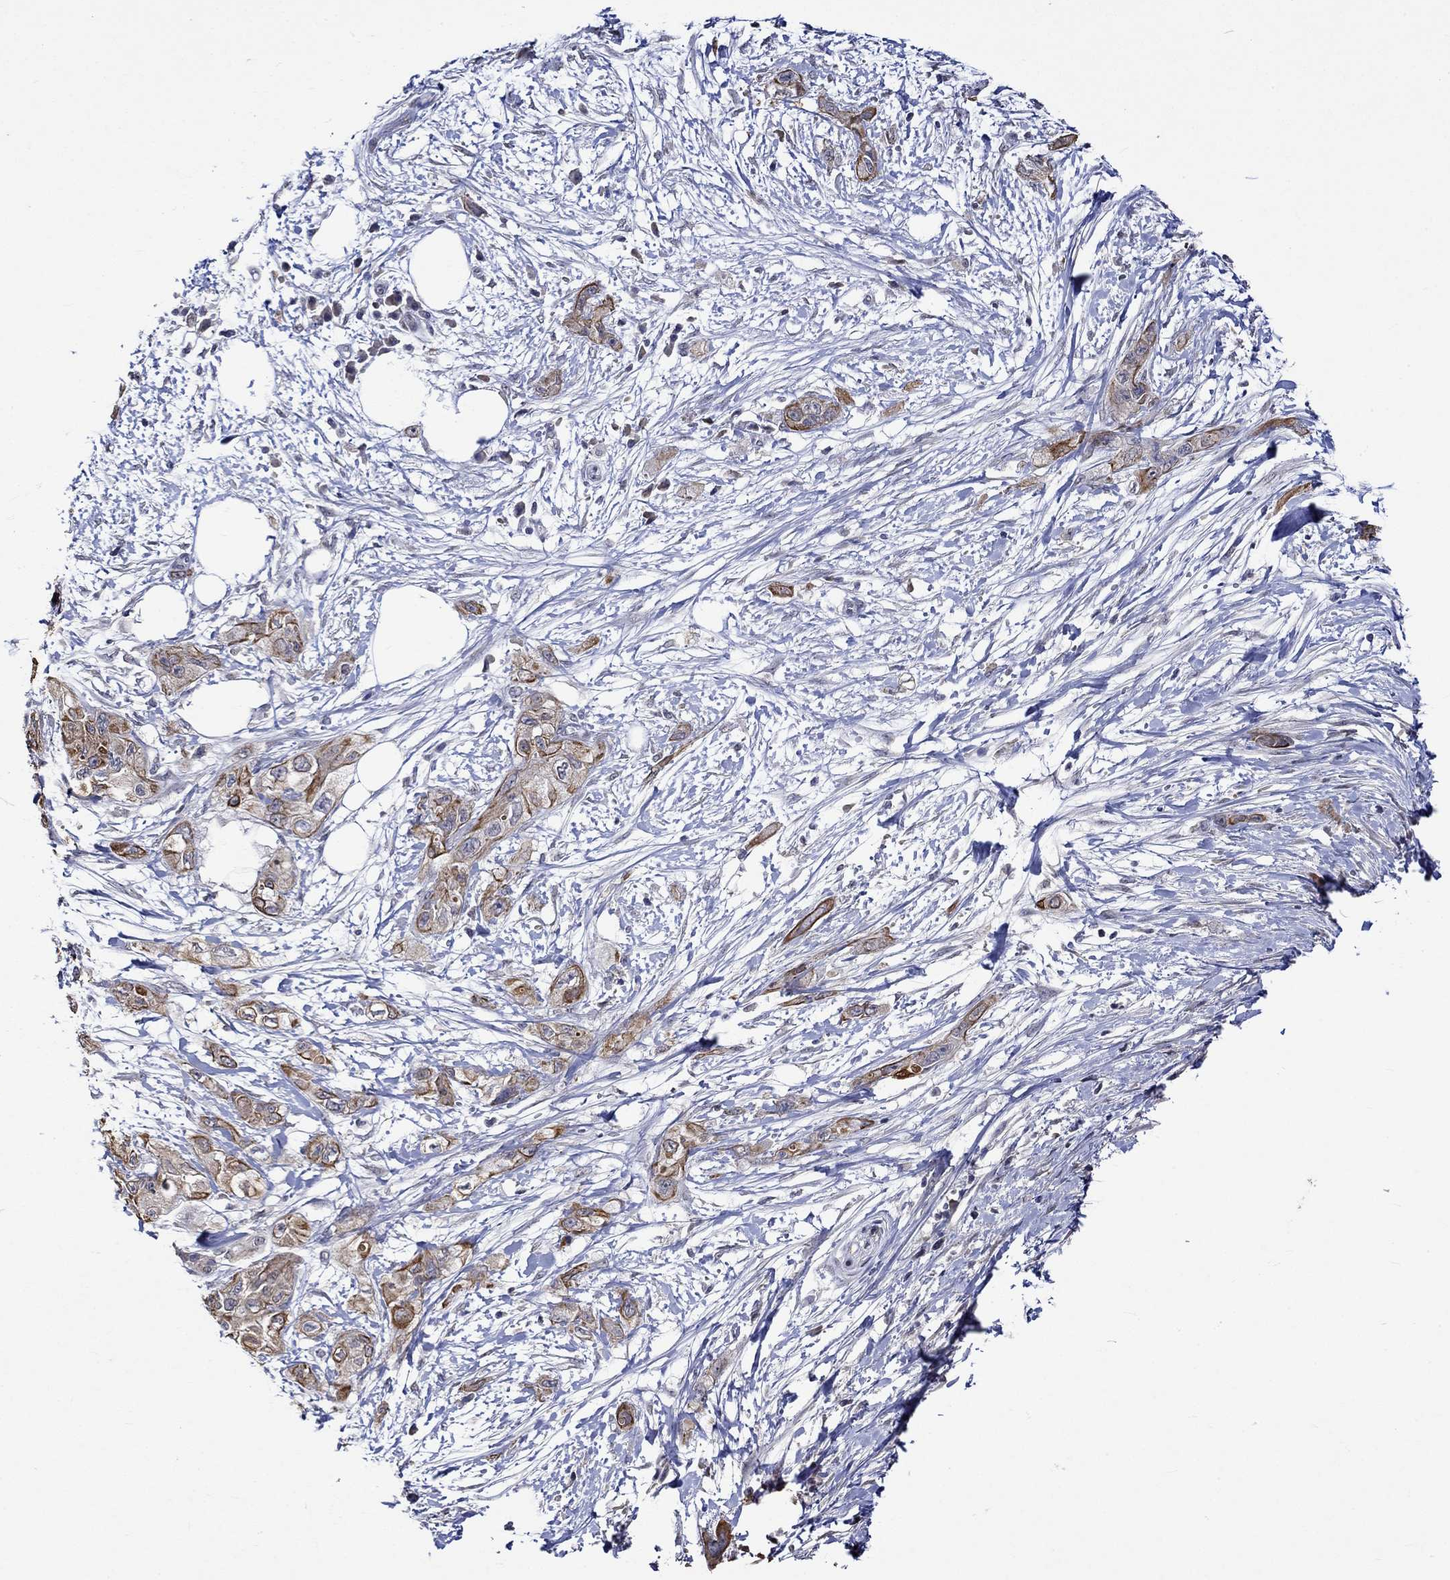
{"staining": {"intensity": "strong", "quantity": "<25%", "location": "cytoplasmic/membranous"}, "tissue": "pancreatic cancer", "cell_type": "Tumor cells", "image_type": "cancer", "snomed": [{"axis": "morphology", "description": "Adenocarcinoma, NOS"}, {"axis": "topography", "description": "Pancreas"}], "caption": "Adenocarcinoma (pancreatic) stained with a brown dye displays strong cytoplasmic/membranous positive expression in about <25% of tumor cells.", "gene": "DDX3Y", "patient": {"sex": "male", "age": 72}}